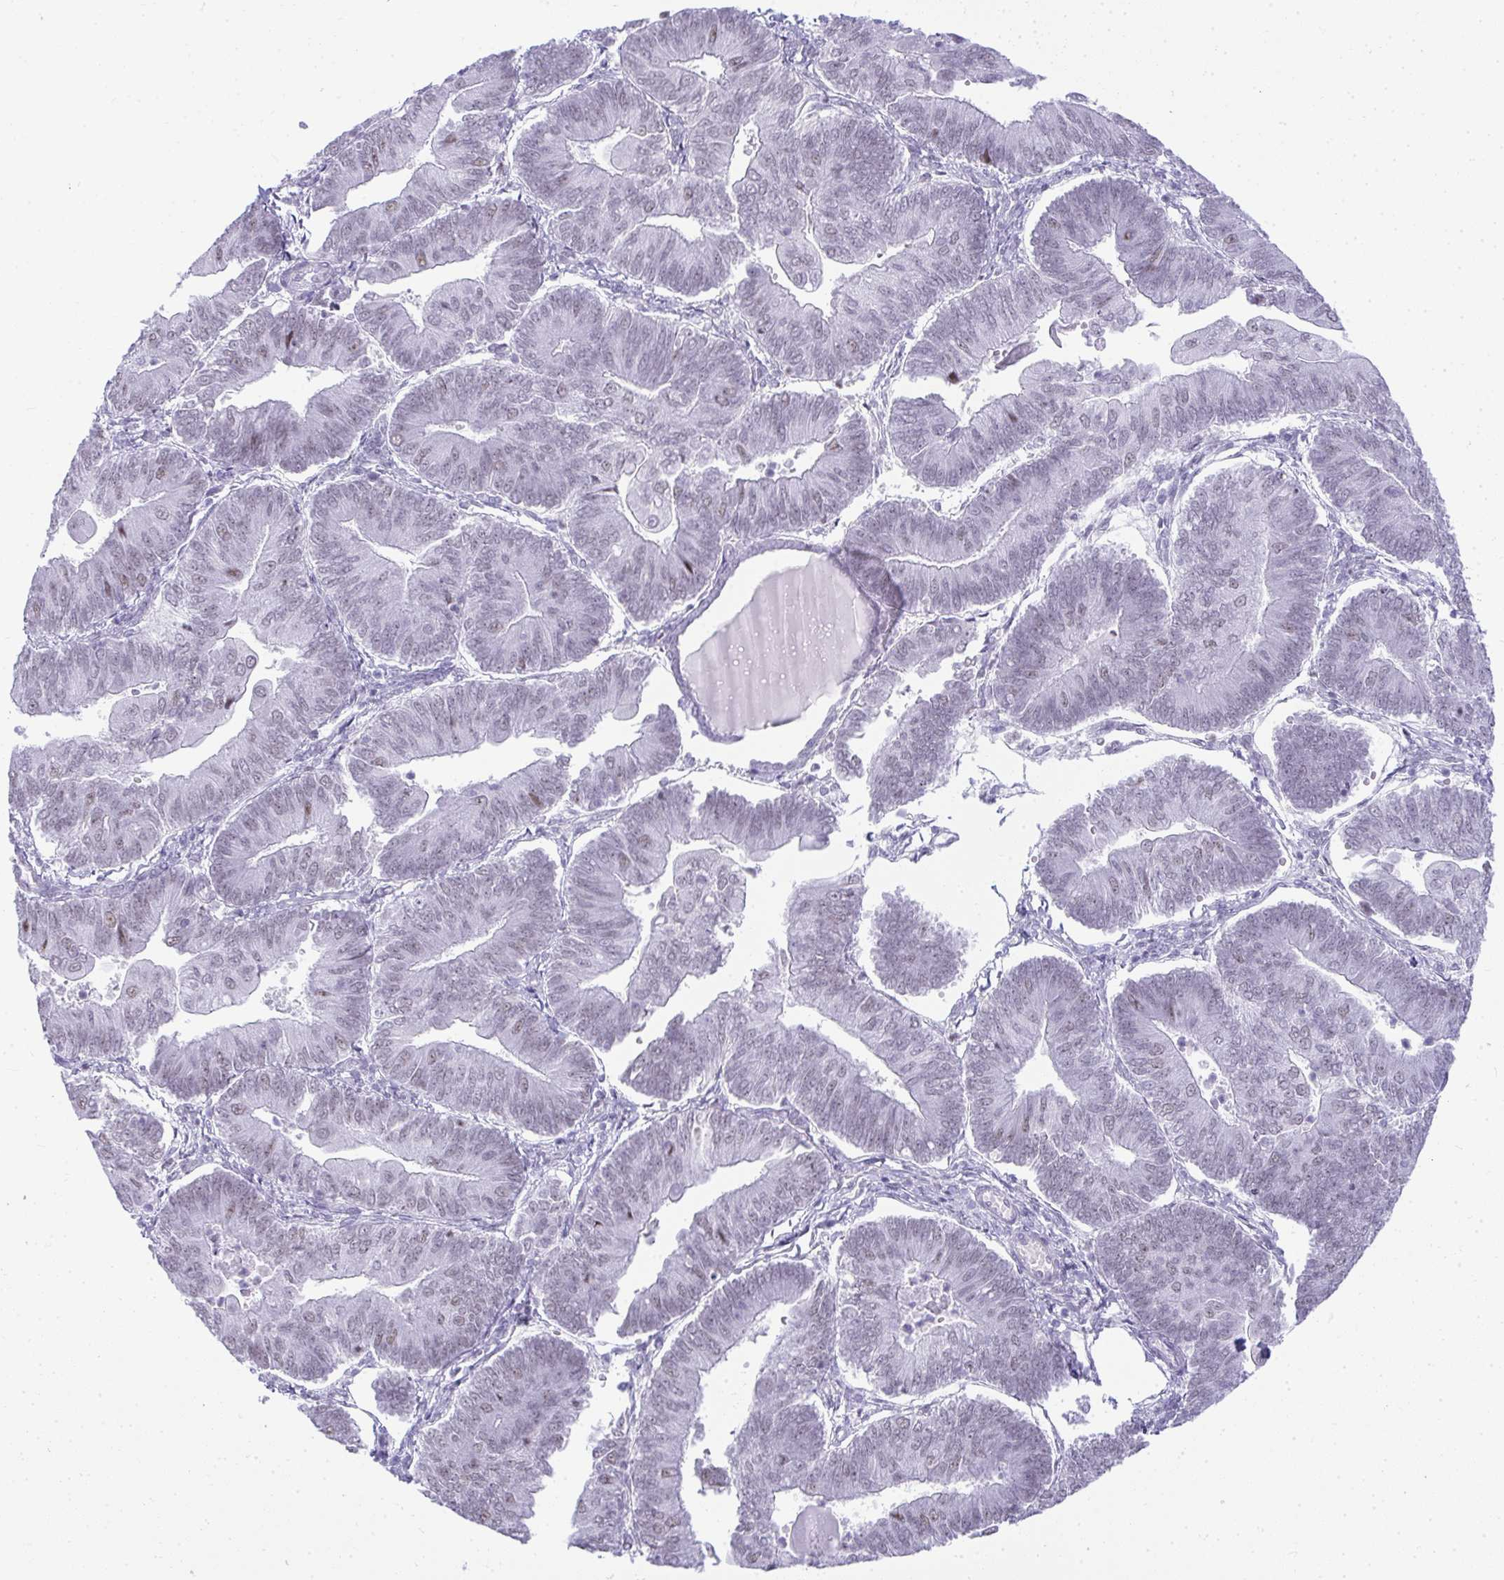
{"staining": {"intensity": "weak", "quantity": "<25%", "location": "nuclear"}, "tissue": "endometrial cancer", "cell_type": "Tumor cells", "image_type": "cancer", "snomed": [{"axis": "morphology", "description": "Adenocarcinoma, NOS"}, {"axis": "topography", "description": "Endometrium"}], "caption": "This is an IHC image of endometrial cancer (adenocarcinoma). There is no staining in tumor cells.", "gene": "PLA2G1B", "patient": {"sex": "female", "age": 65}}